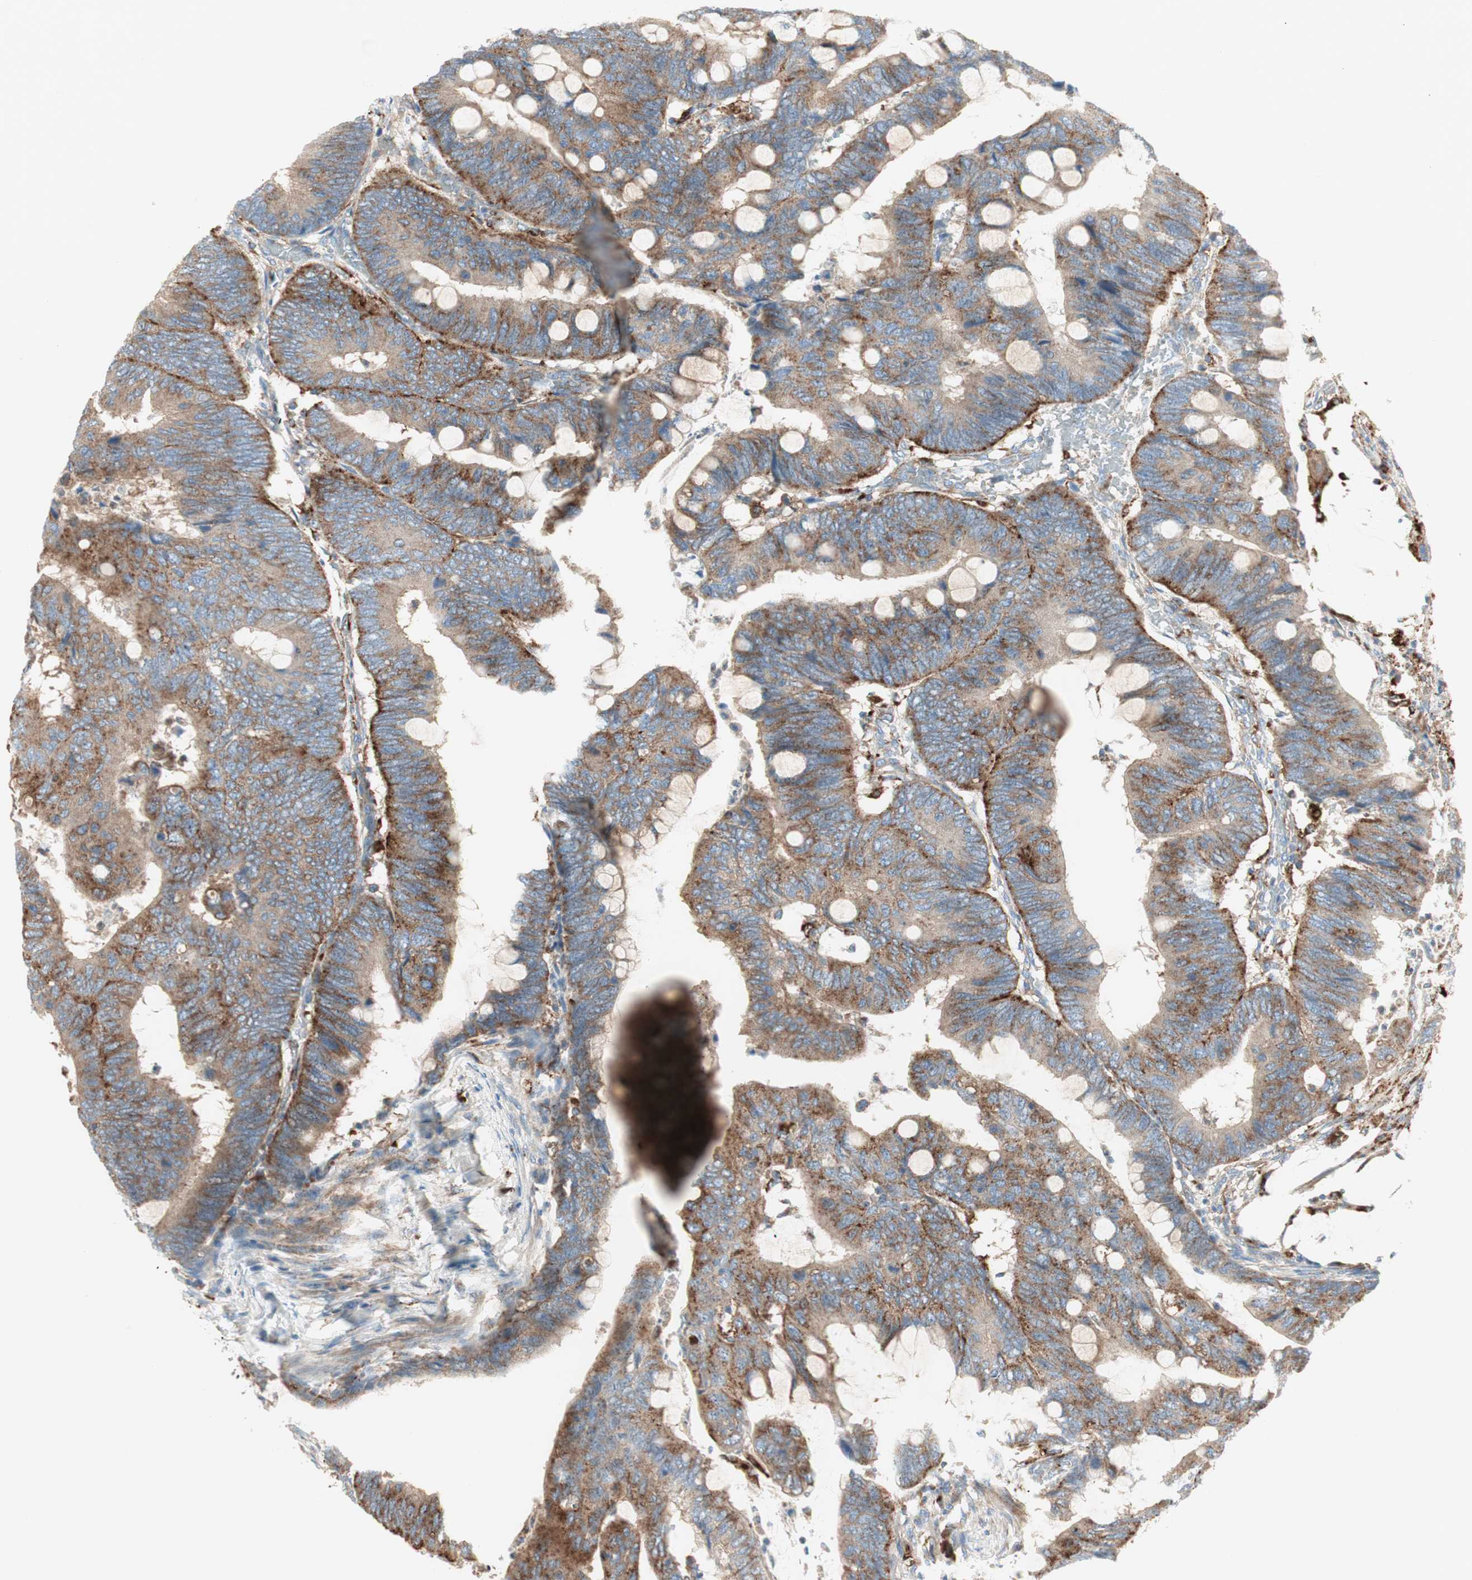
{"staining": {"intensity": "moderate", "quantity": ">75%", "location": "cytoplasmic/membranous"}, "tissue": "colorectal cancer", "cell_type": "Tumor cells", "image_type": "cancer", "snomed": [{"axis": "morphology", "description": "Normal tissue, NOS"}, {"axis": "morphology", "description": "Adenocarcinoma, NOS"}, {"axis": "topography", "description": "Rectum"}, {"axis": "topography", "description": "Peripheral nerve tissue"}], "caption": "Adenocarcinoma (colorectal) tissue demonstrates moderate cytoplasmic/membranous positivity in approximately >75% of tumor cells, visualized by immunohistochemistry.", "gene": "ATP6V1G1", "patient": {"sex": "male", "age": 92}}